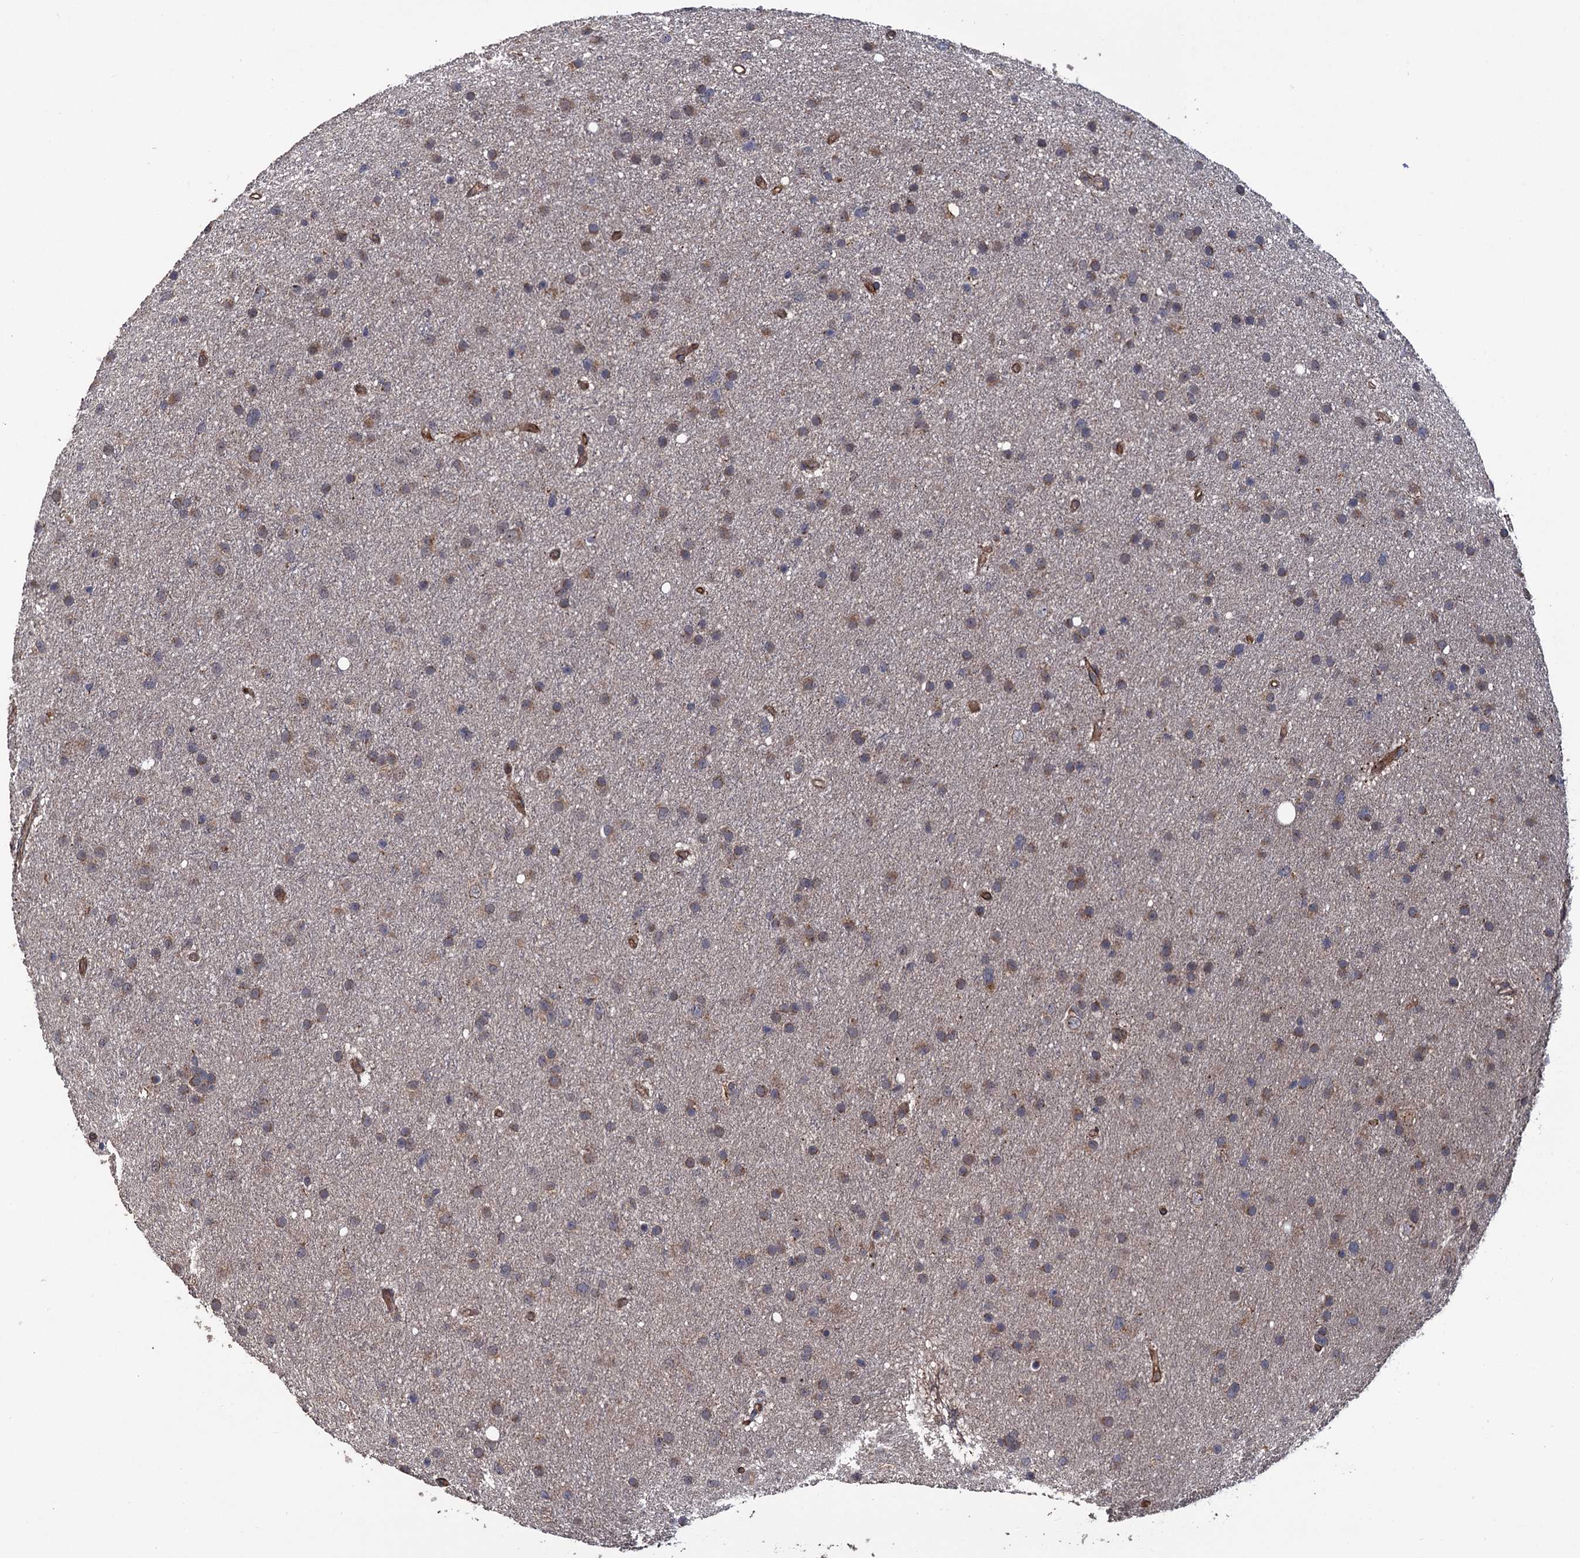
{"staining": {"intensity": "moderate", "quantity": "25%-75%", "location": "cytoplasmic/membranous"}, "tissue": "glioma", "cell_type": "Tumor cells", "image_type": "cancer", "snomed": [{"axis": "morphology", "description": "Glioma, malignant, Low grade"}, {"axis": "topography", "description": "Cerebral cortex"}], "caption": "High-magnification brightfield microscopy of glioma stained with DAB (3,3'-diaminobenzidine) (brown) and counterstained with hematoxylin (blue). tumor cells exhibit moderate cytoplasmic/membranous positivity is identified in approximately25%-75% of cells.", "gene": "LRRC63", "patient": {"sex": "female", "age": 39}}